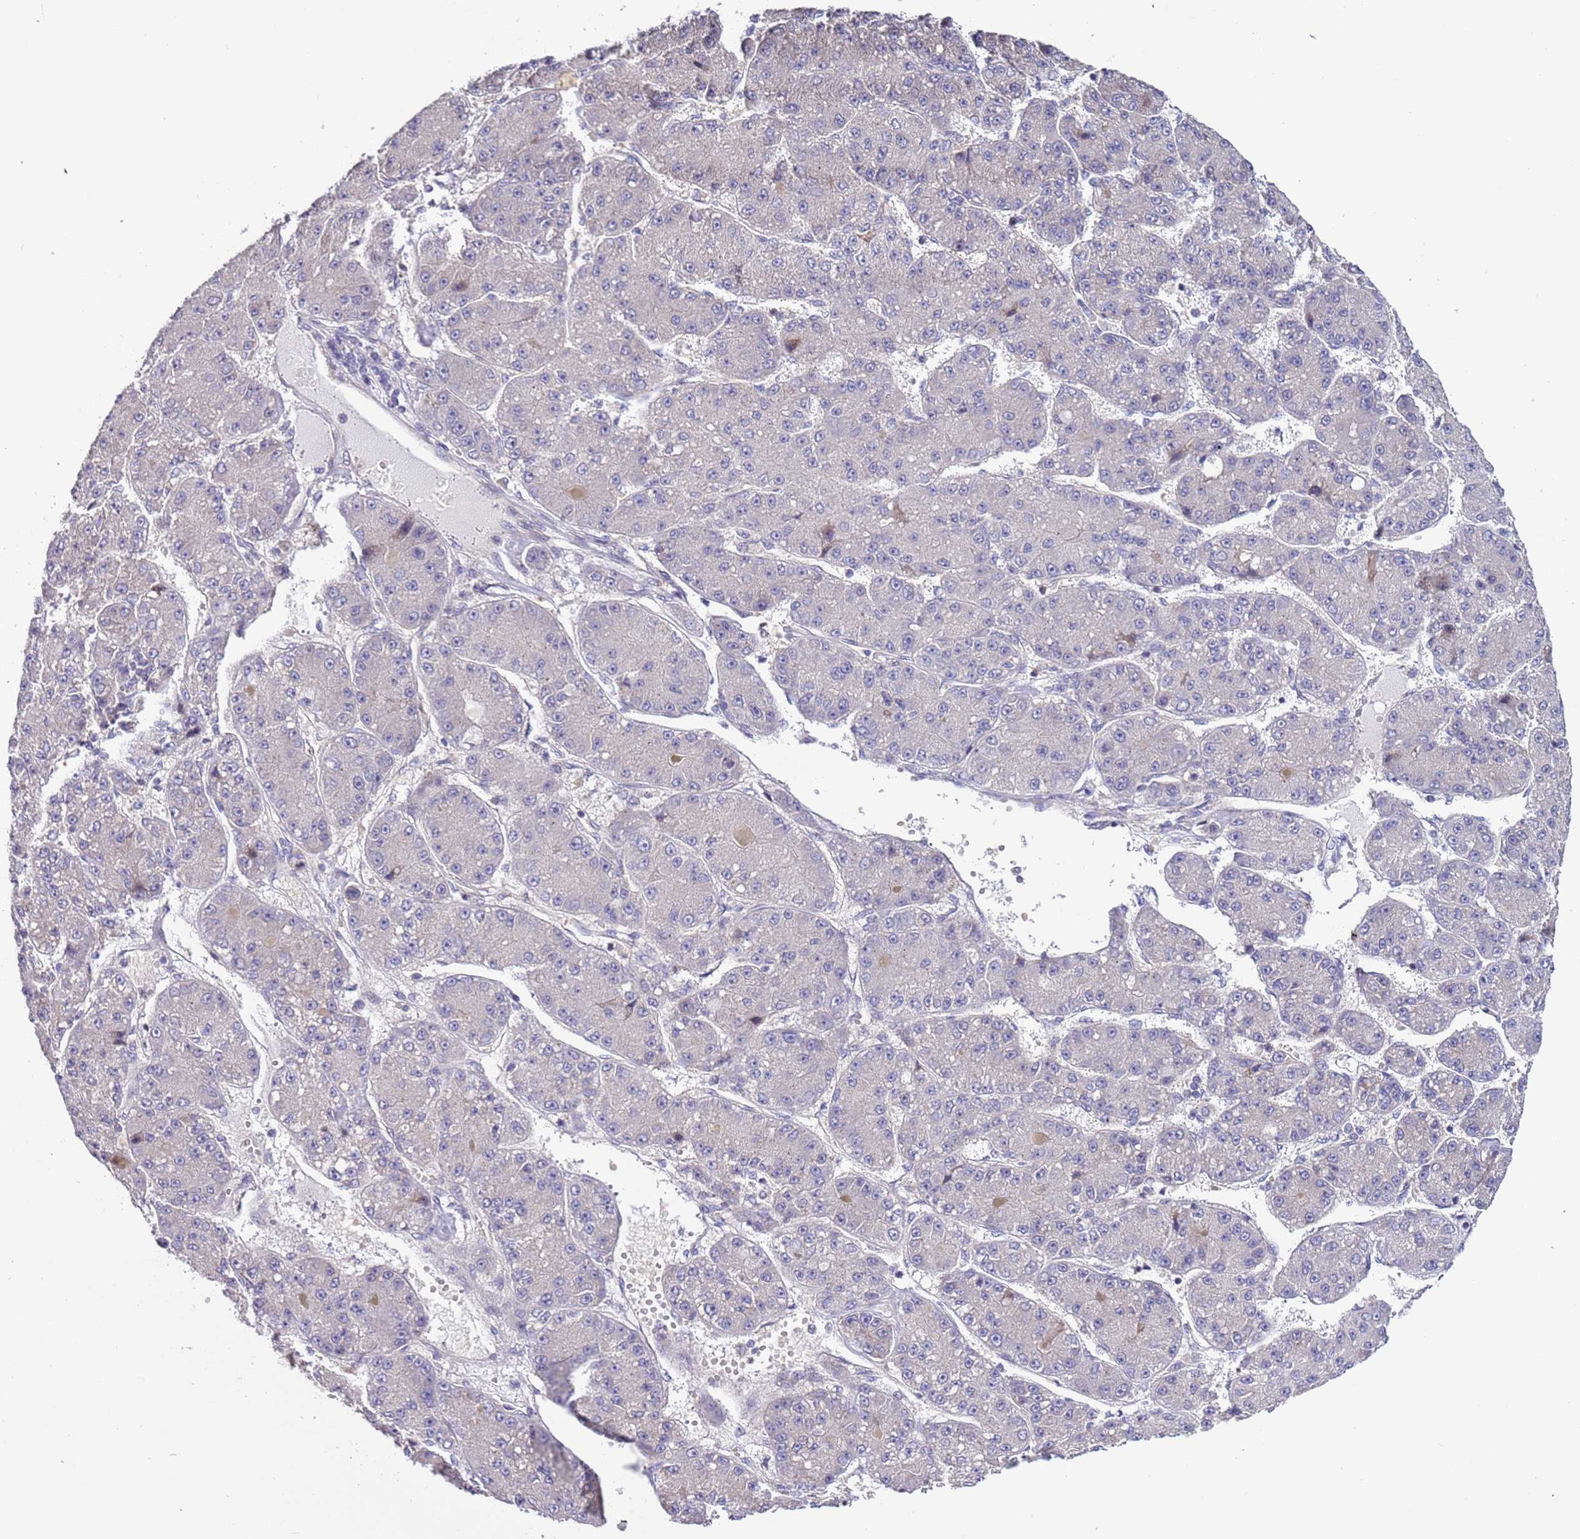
{"staining": {"intensity": "negative", "quantity": "none", "location": "none"}, "tissue": "liver cancer", "cell_type": "Tumor cells", "image_type": "cancer", "snomed": [{"axis": "morphology", "description": "Carcinoma, Hepatocellular, NOS"}, {"axis": "topography", "description": "Liver"}], "caption": "Immunohistochemistry (IHC) image of neoplastic tissue: human liver cancer (hepatocellular carcinoma) stained with DAB (3,3'-diaminobenzidine) shows no significant protein staining in tumor cells.", "gene": "LAMB4", "patient": {"sex": "male", "age": 67}}